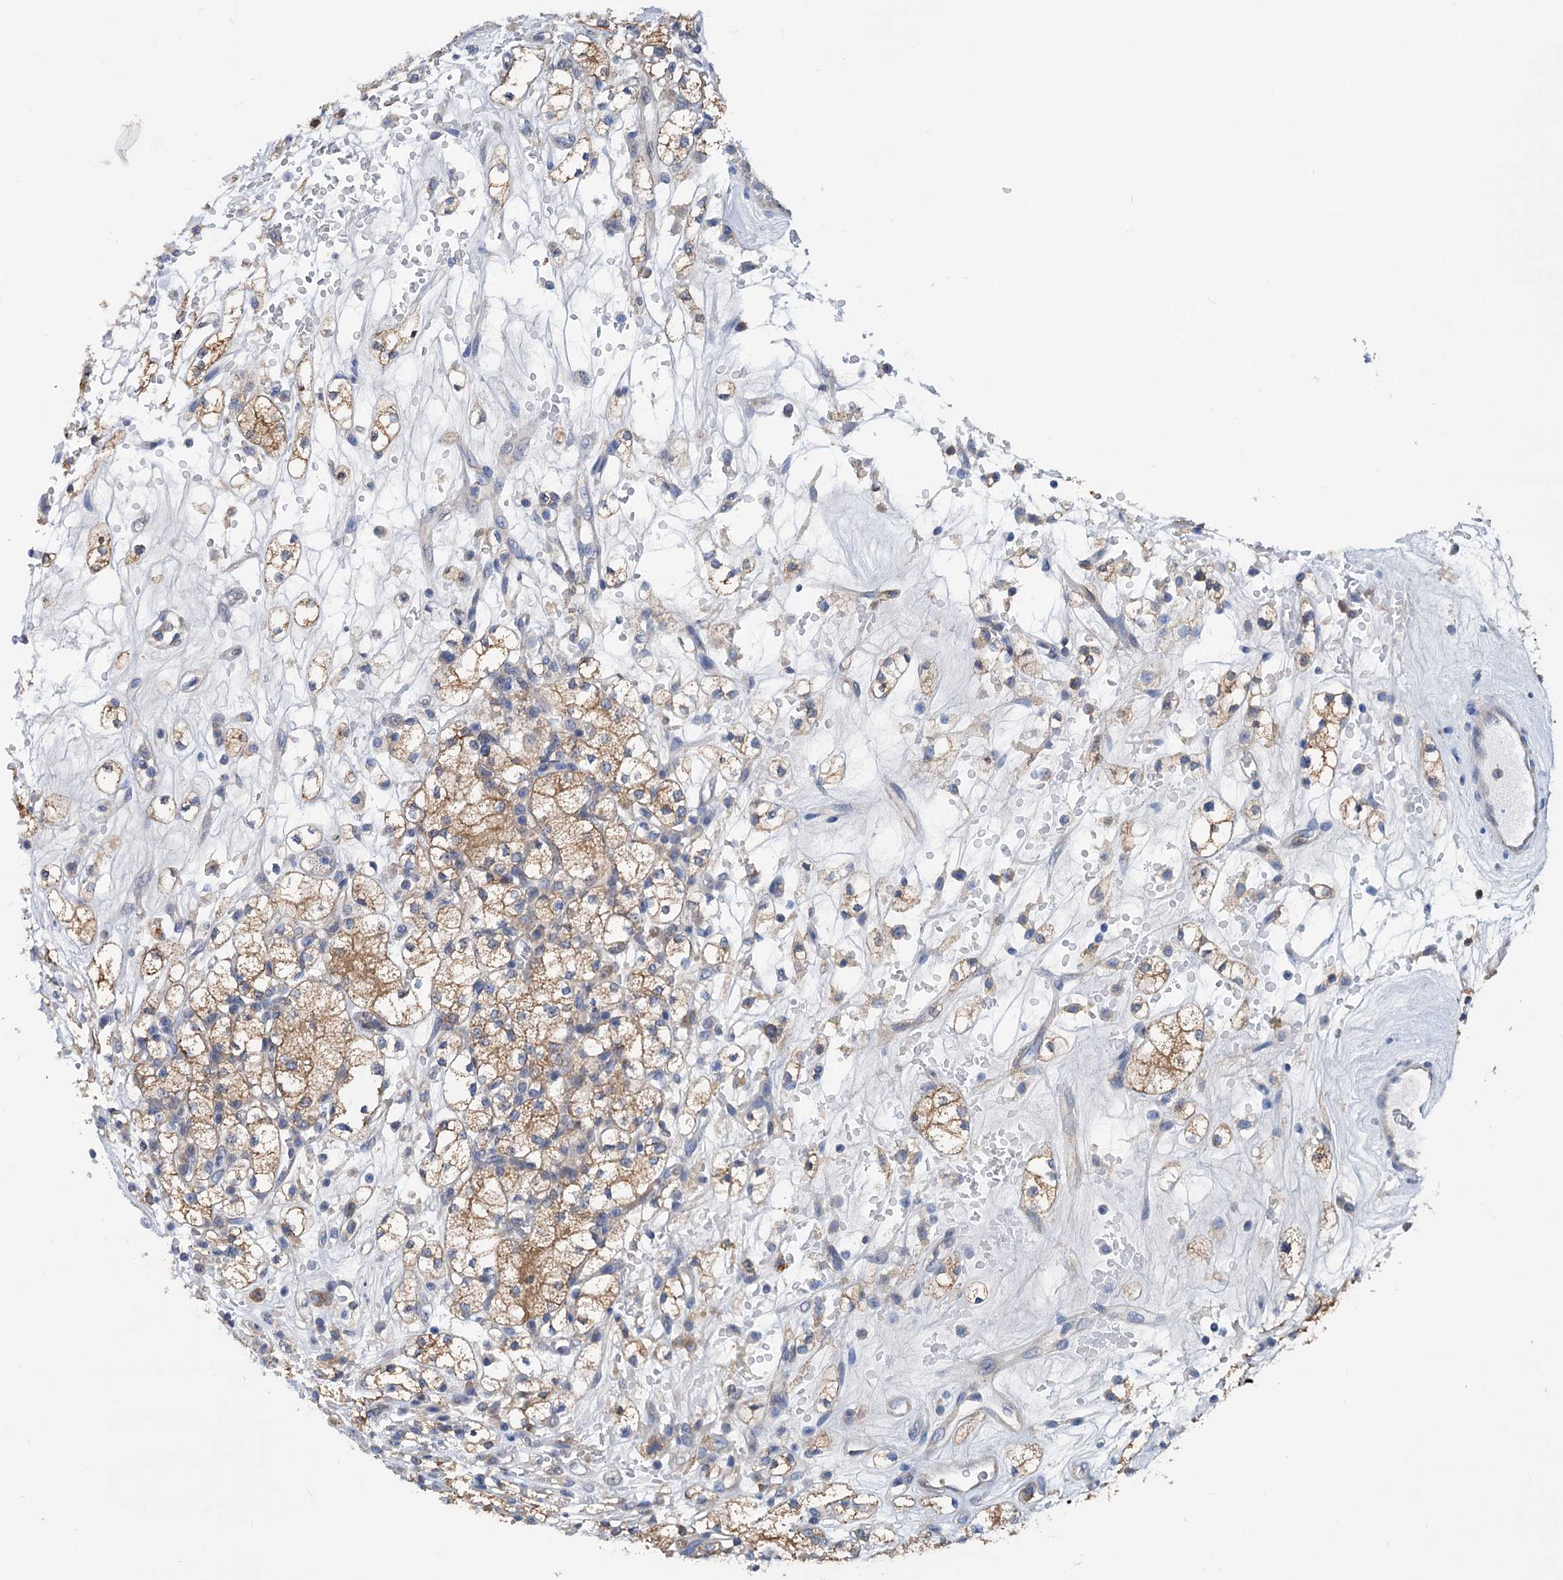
{"staining": {"intensity": "moderate", "quantity": ">75%", "location": "cytoplasmic/membranous"}, "tissue": "renal cancer", "cell_type": "Tumor cells", "image_type": "cancer", "snomed": [{"axis": "morphology", "description": "Adenocarcinoma, NOS"}, {"axis": "topography", "description": "Kidney"}], "caption": "Immunohistochemical staining of human renal adenocarcinoma reveals medium levels of moderate cytoplasmic/membranous protein positivity in about >75% of tumor cells.", "gene": "TRIM55", "patient": {"sex": "male", "age": 77}}